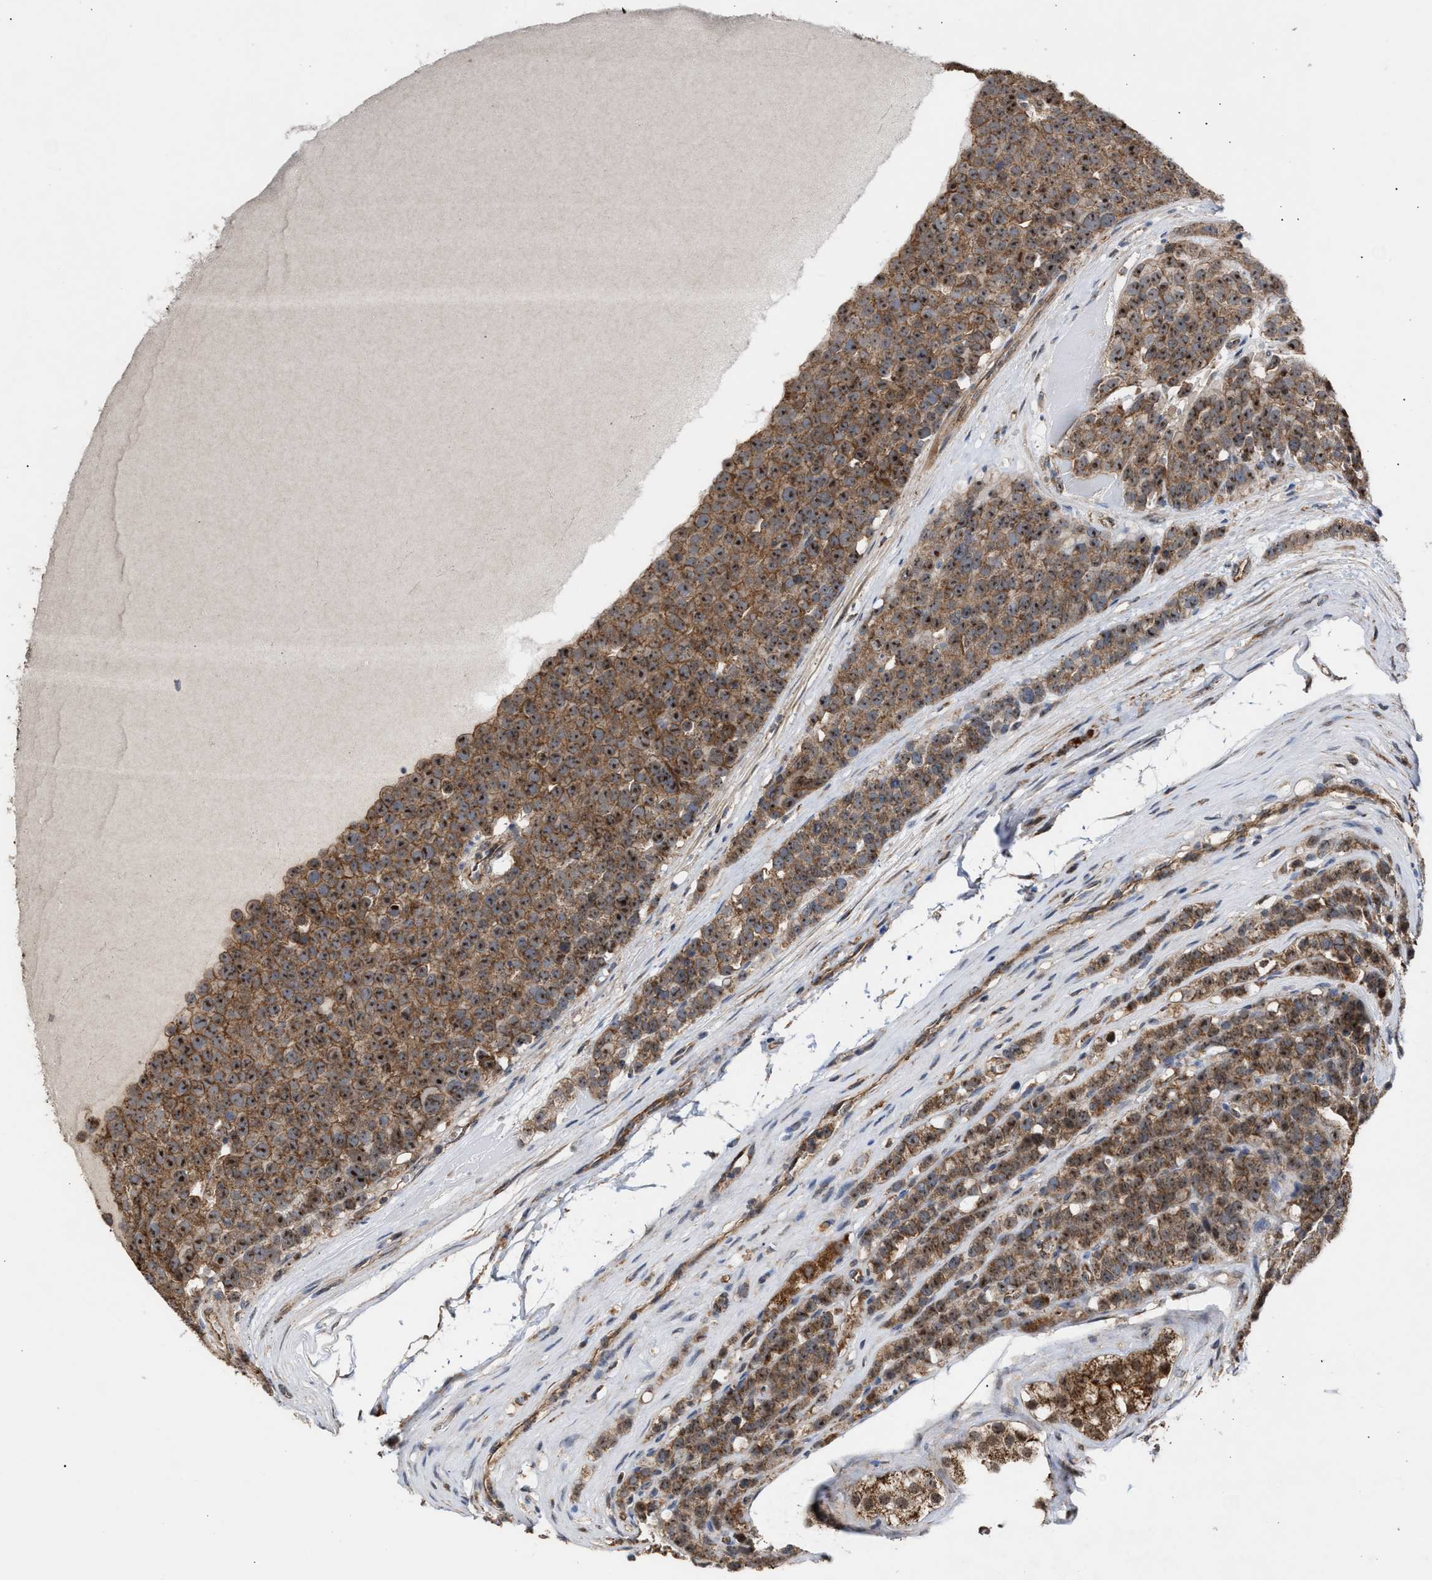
{"staining": {"intensity": "strong", "quantity": ">75%", "location": "cytoplasmic/membranous,nuclear"}, "tissue": "testis cancer", "cell_type": "Tumor cells", "image_type": "cancer", "snomed": [{"axis": "morphology", "description": "Seminoma, NOS"}, {"axis": "topography", "description": "Testis"}], "caption": "Human testis cancer (seminoma) stained for a protein (brown) reveals strong cytoplasmic/membranous and nuclear positive staining in approximately >75% of tumor cells.", "gene": "EXOSC2", "patient": {"sex": "male", "age": 71}}